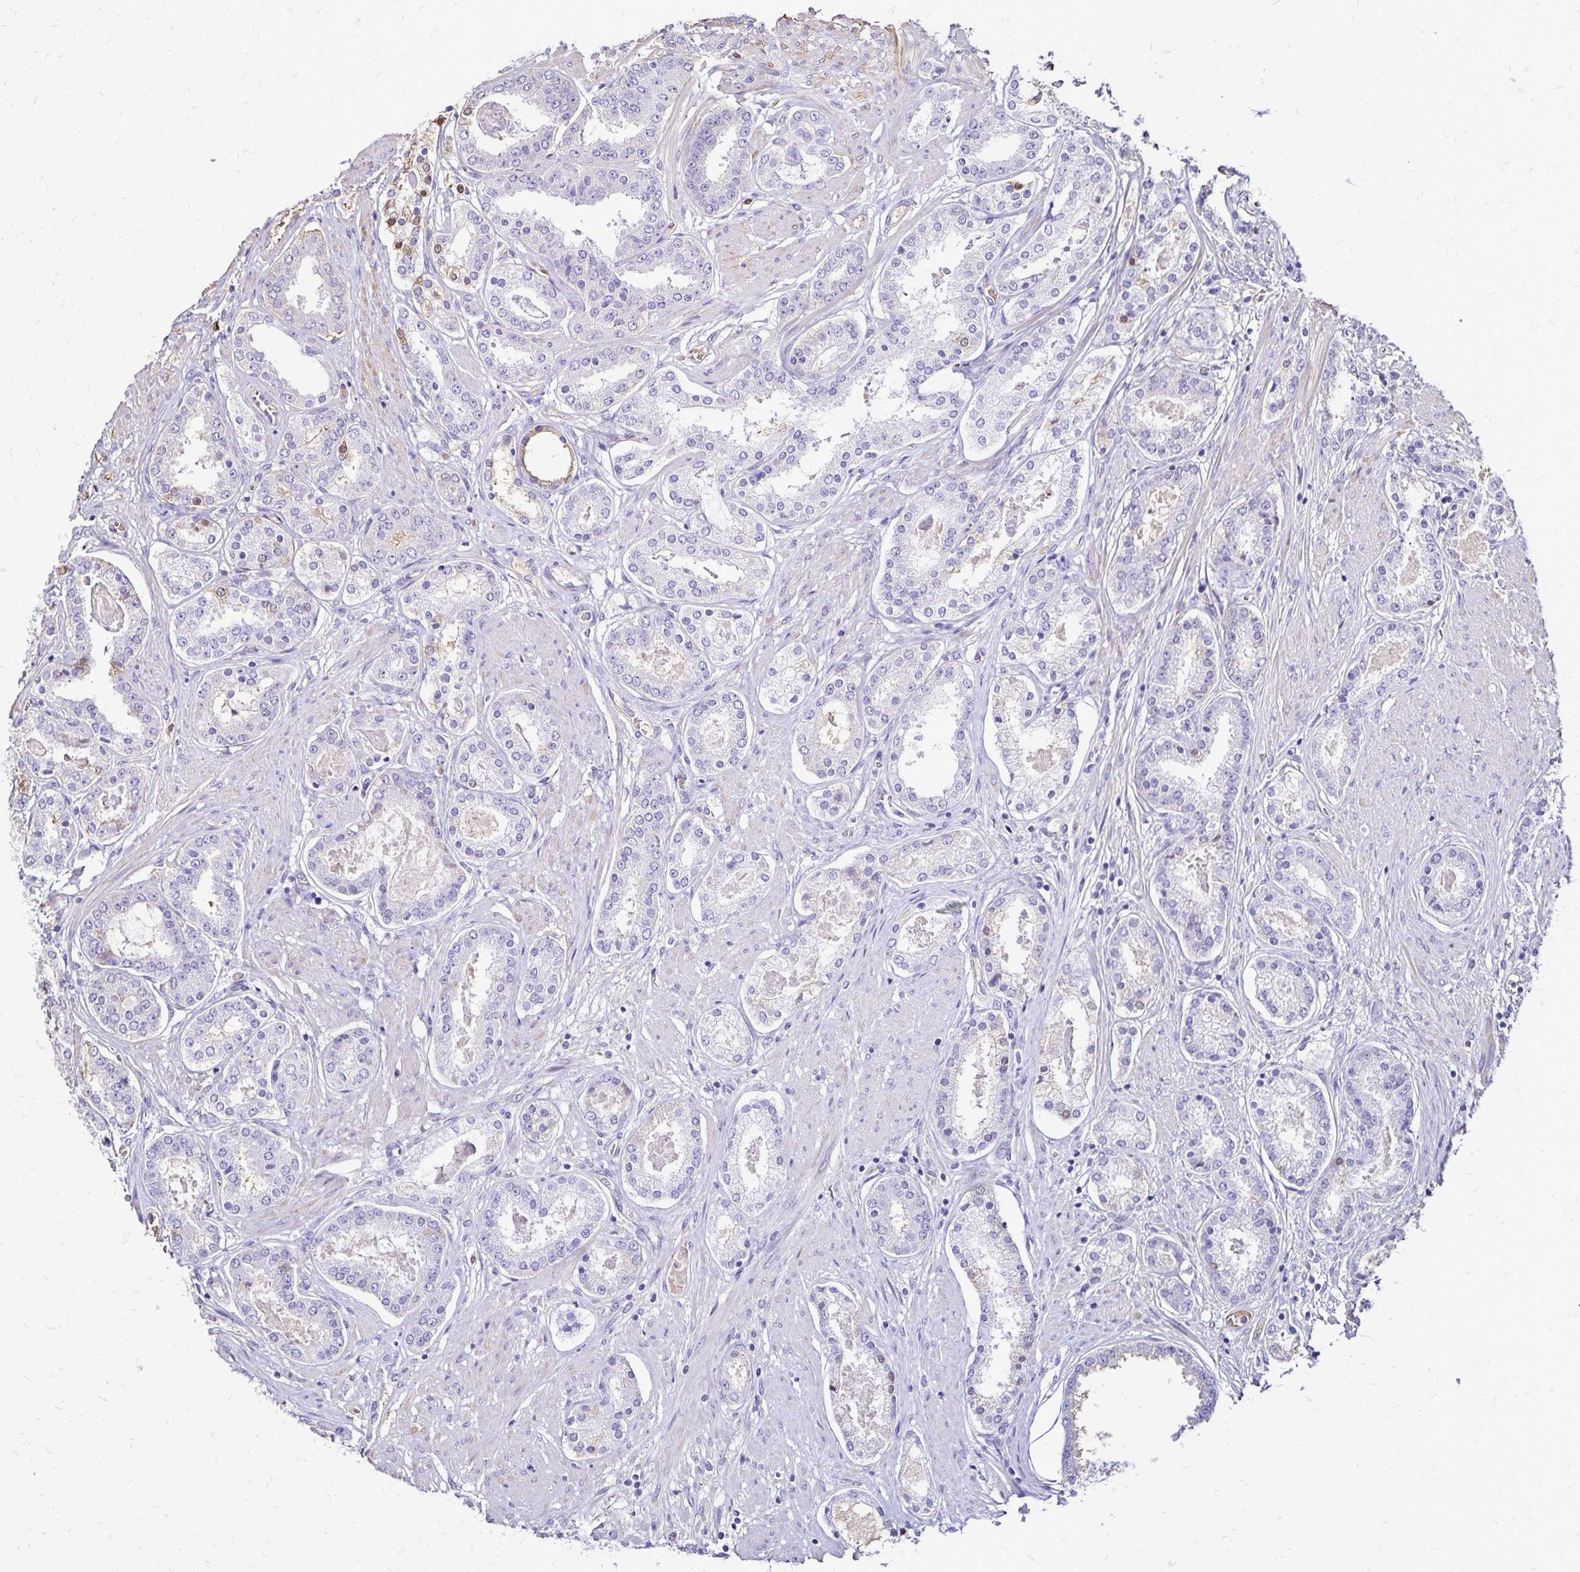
{"staining": {"intensity": "negative", "quantity": "none", "location": "none"}, "tissue": "prostate cancer", "cell_type": "Tumor cells", "image_type": "cancer", "snomed": [{"axis": "morphology", "description": "Adenocarcinoma, High grade"}, {"axis": "topography", "description": "Prostate"}], "caption": "A high-resolution photomicrograph shows immunohistochemistry staining of high-grade adenocarcinoma (prostate), which reveals no significant staining in tumor cells. (DAB immunohistochemistry (IHC), high magnification).", "gene": "KISS1", "patient": {"sex": "male", "age": 63}}